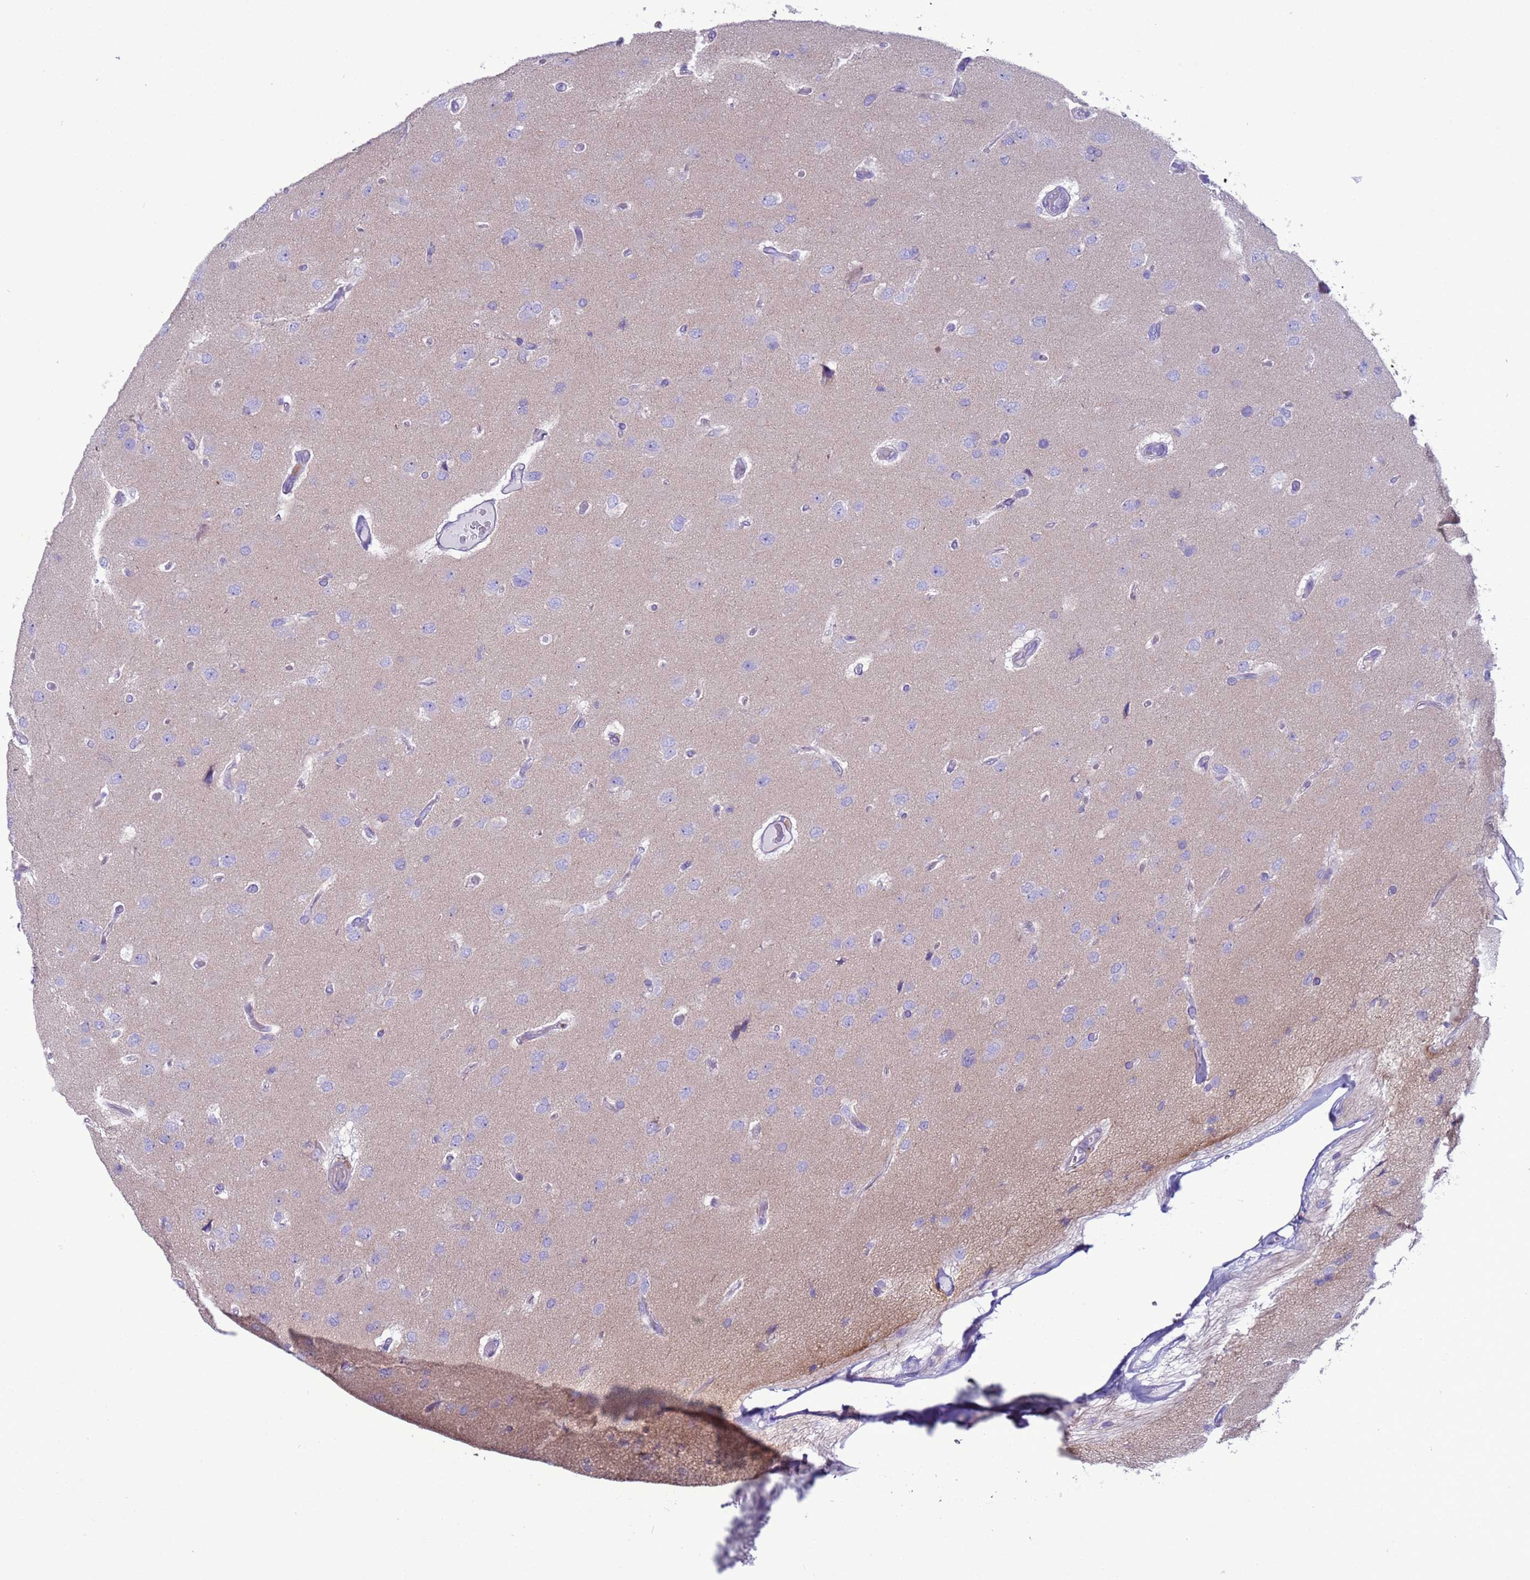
{"staining": {"intensity": "negative", "quantity": "none", "location": "none"}, "tissue": "glioma", "cell_type": "Tumor cells", "image_type": "cancer", "snomed": [{"axis": "morphology", "description": "Glioma, malignant, High grade"}, {"axis": "topography", "description": "Brain"}], "caption": "Tumor cells are negative for brown protein staining in malignant high-grade glioma.", "gene": "CST4", "patient": {"sex": "male", "age": 77}}